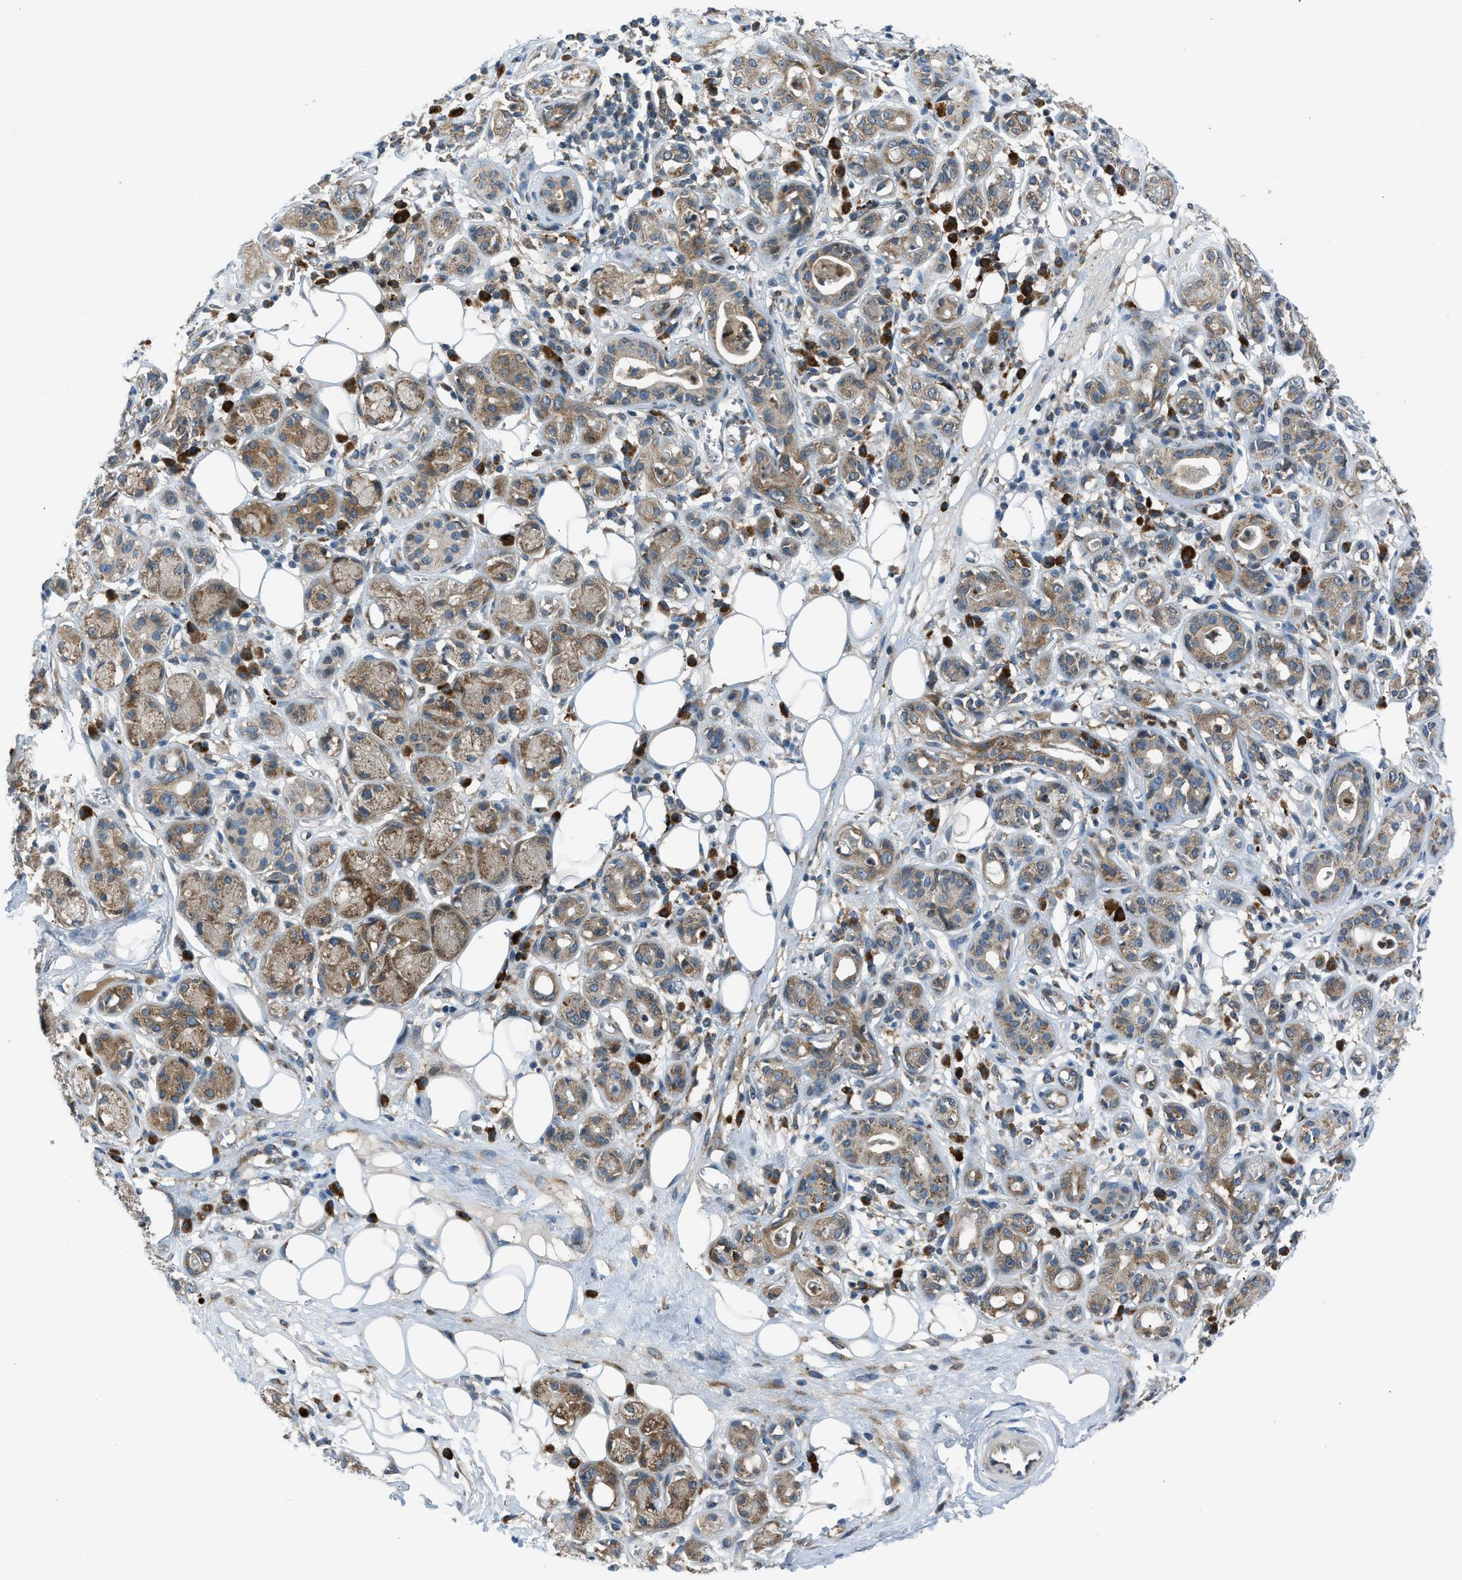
{"staining": {"intensity": "strong", "quantity": "<25%", "location": "cytoplasmic/membranous"}, "tissue": "adipose tissue", "cell_type": "Adipocytes", "image_type": "normal", "snomed": [{"axis": "morphology", "description": "Normal tissue, NOS"}, {"axis": "morphology", "description": "Inflammation, NOS"}, {"axis": "topography", "description": "Salivary gland"}, {"axis": "topography", "description": "Peripheral nerve tissue"}], "caption": "High-power microscopy captured an immunohistochemistry (IHC) histopathology image of unremarkable adipose tissue, revealing strong cytoplasmic/membranous positivity in about <25% of adipocytes. (DAB = brown stain, brightfield microscopy at high magnification).", "gene": "EDARADD", "patient": {"sex": "female", "age": 75}}